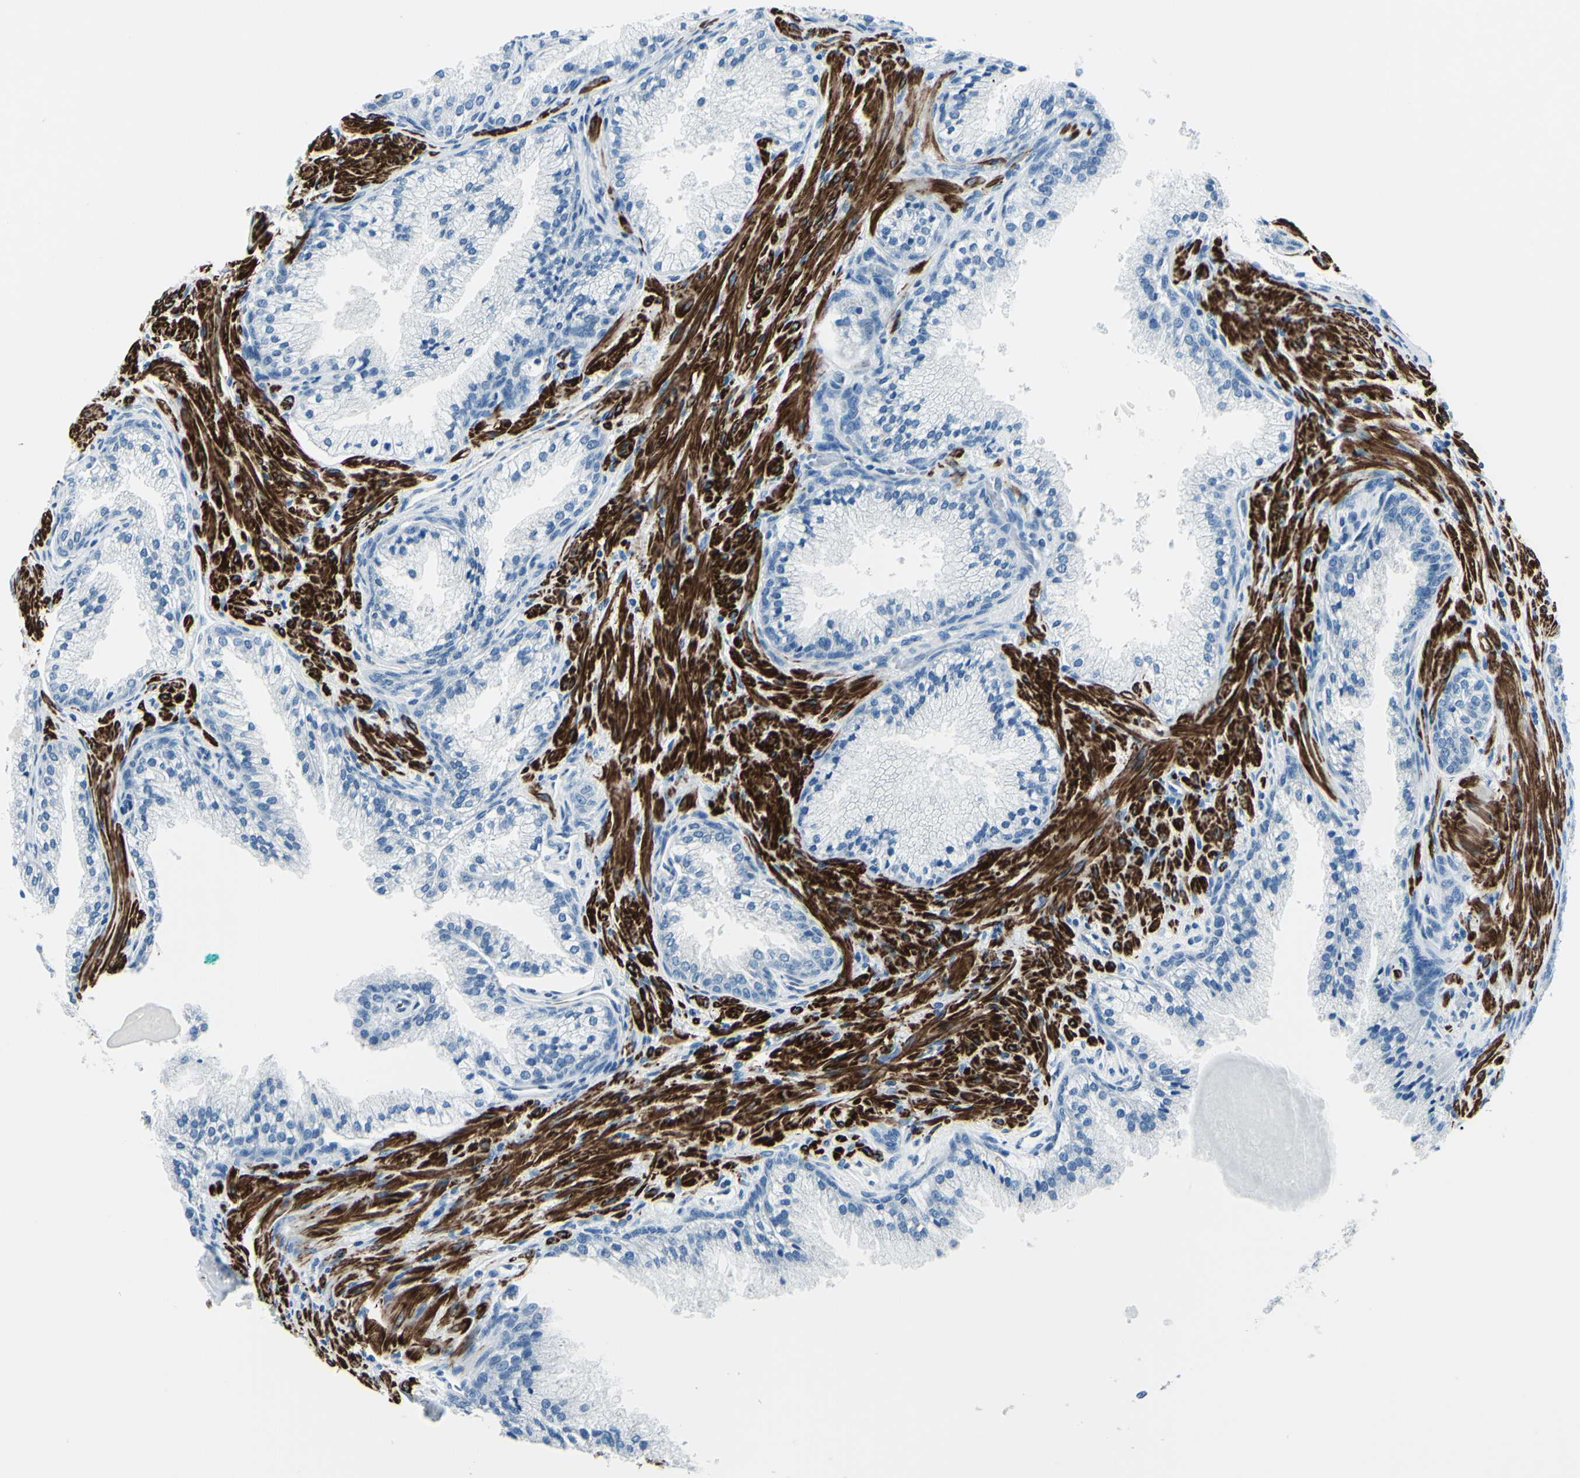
{"staining": {"intensity": "negative", "quantity": "none", "location": "none"}, "tissue": "prostate cancer", "cell_type": "Tumor cells", "image_type": "cancer", "snomed": [{"axis": "morphology", "description": "Adenocarcinoma, High grade"}, {"axis": "topography", "description": "Prostate"}], "caption": "Tumor cells show no significant staining in prostate cancer (high-grade adenocarcinoma).", "gene": "CDH15", "patient": {"sex": "male", "age": 58}}